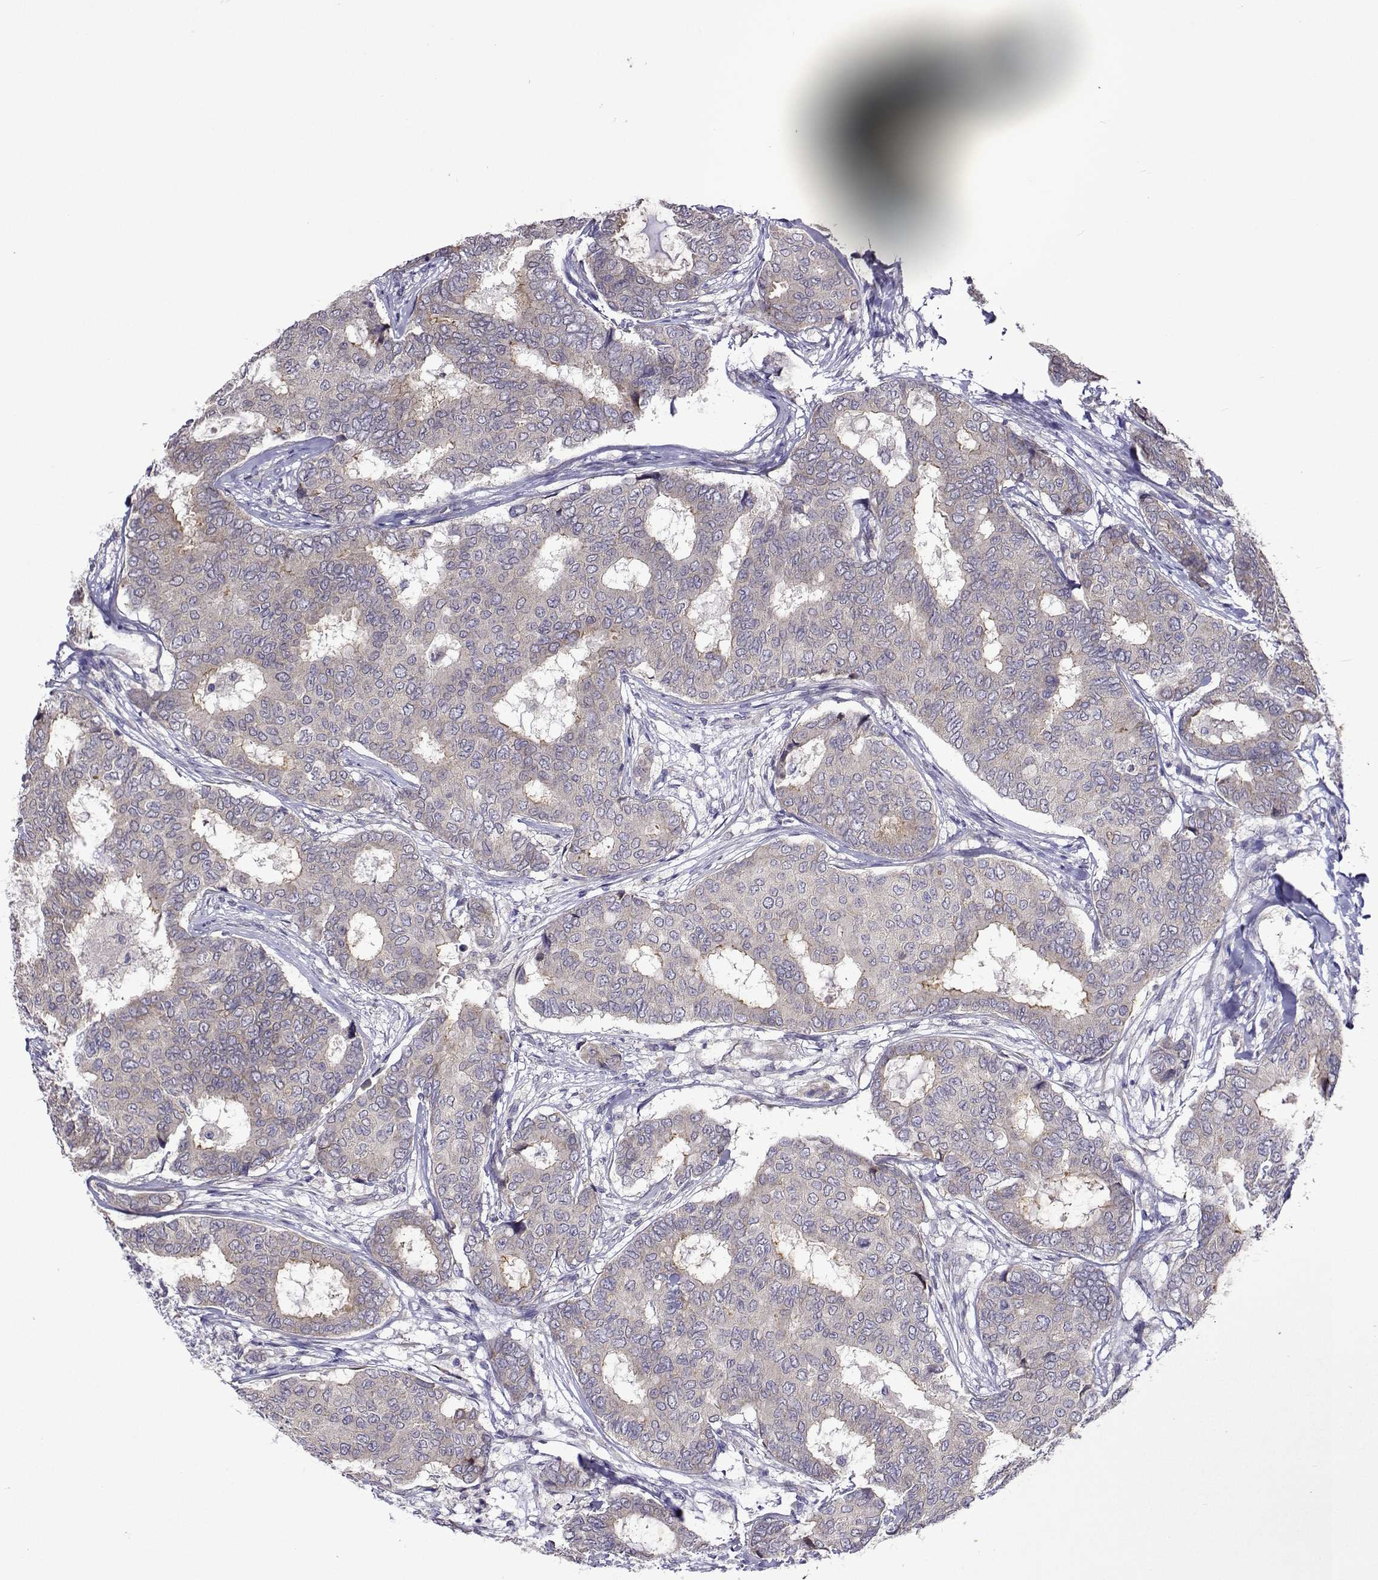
{"staining": {"intensity": "negative", "quantity": "none", "location": "none"}, "tissue": "breast cancer", "cell_type": "Tumor cells", "image_type": "cancer", "snomed": [{"axis": "morphology", "description": "Duct carcinoma"}, {"axis": "topography", "description": "Breast"}], "caption": "Immunohistochemical staining of human breast invasive ductal carcinoma exhibits no significant expression in tumor cells.", "gene": "TARBP2", "patient": {"sex": "female", "age": 75}}